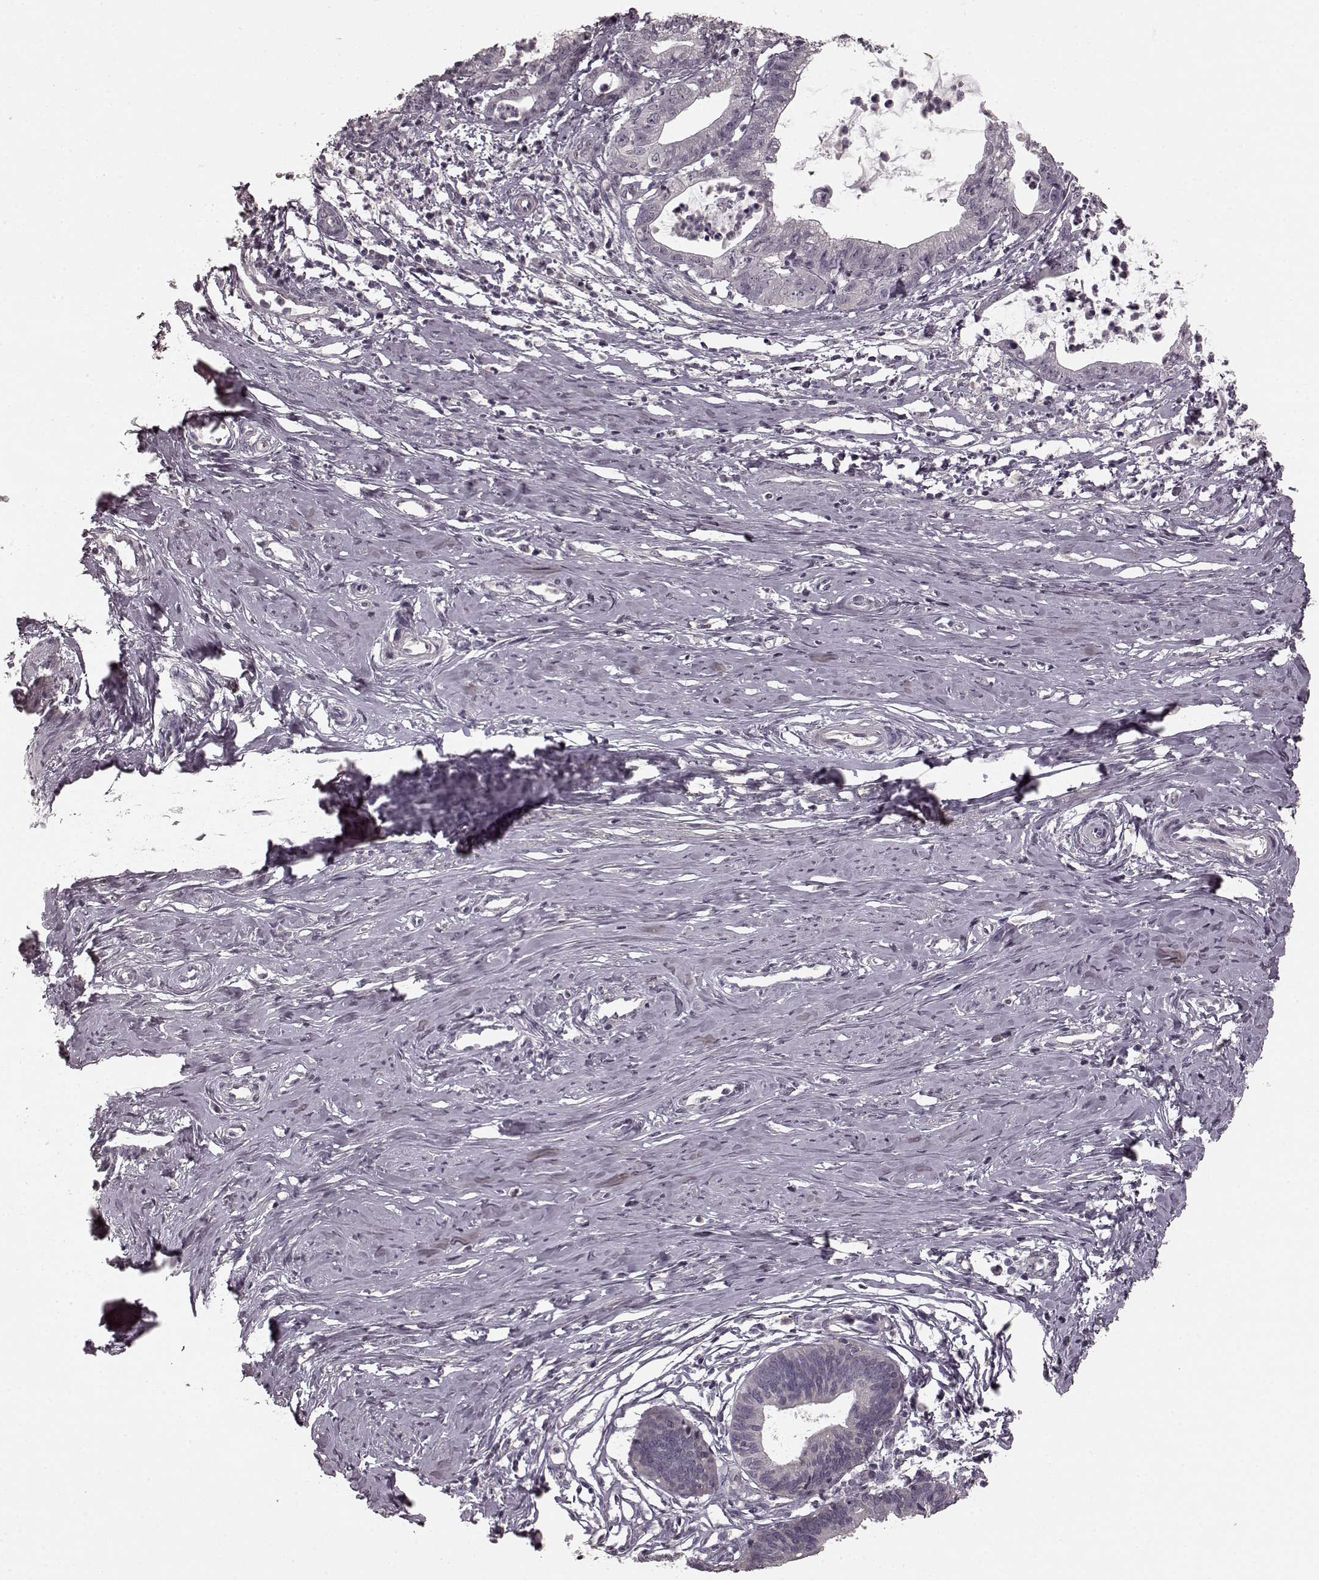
{"staining": {"intensity": "negative", "quantity": "none", "location": "none"}, "tissue": "cervical cancer", "cell_type": "Tumor cells", "image_type": "cancer", "snomed": [{"axis": "morphology", "description": "Normal tissue, NOS"}, {"axis": "morphology", "description": "Adenocarcinoma, NOS"}, {"axis": "topography", "description": "Cervix"}], "caption": "Cervical cancer was stained to show a protein in brown. There is no significant expression in tumor cells. The staining is performed using DAB (3,3'-diaminobenzidine) brown chromogen with nuclei counter-stained in using hematoxylin.", "gene": "PRKCE", "patient": {"sex": "female", "age": 38}}